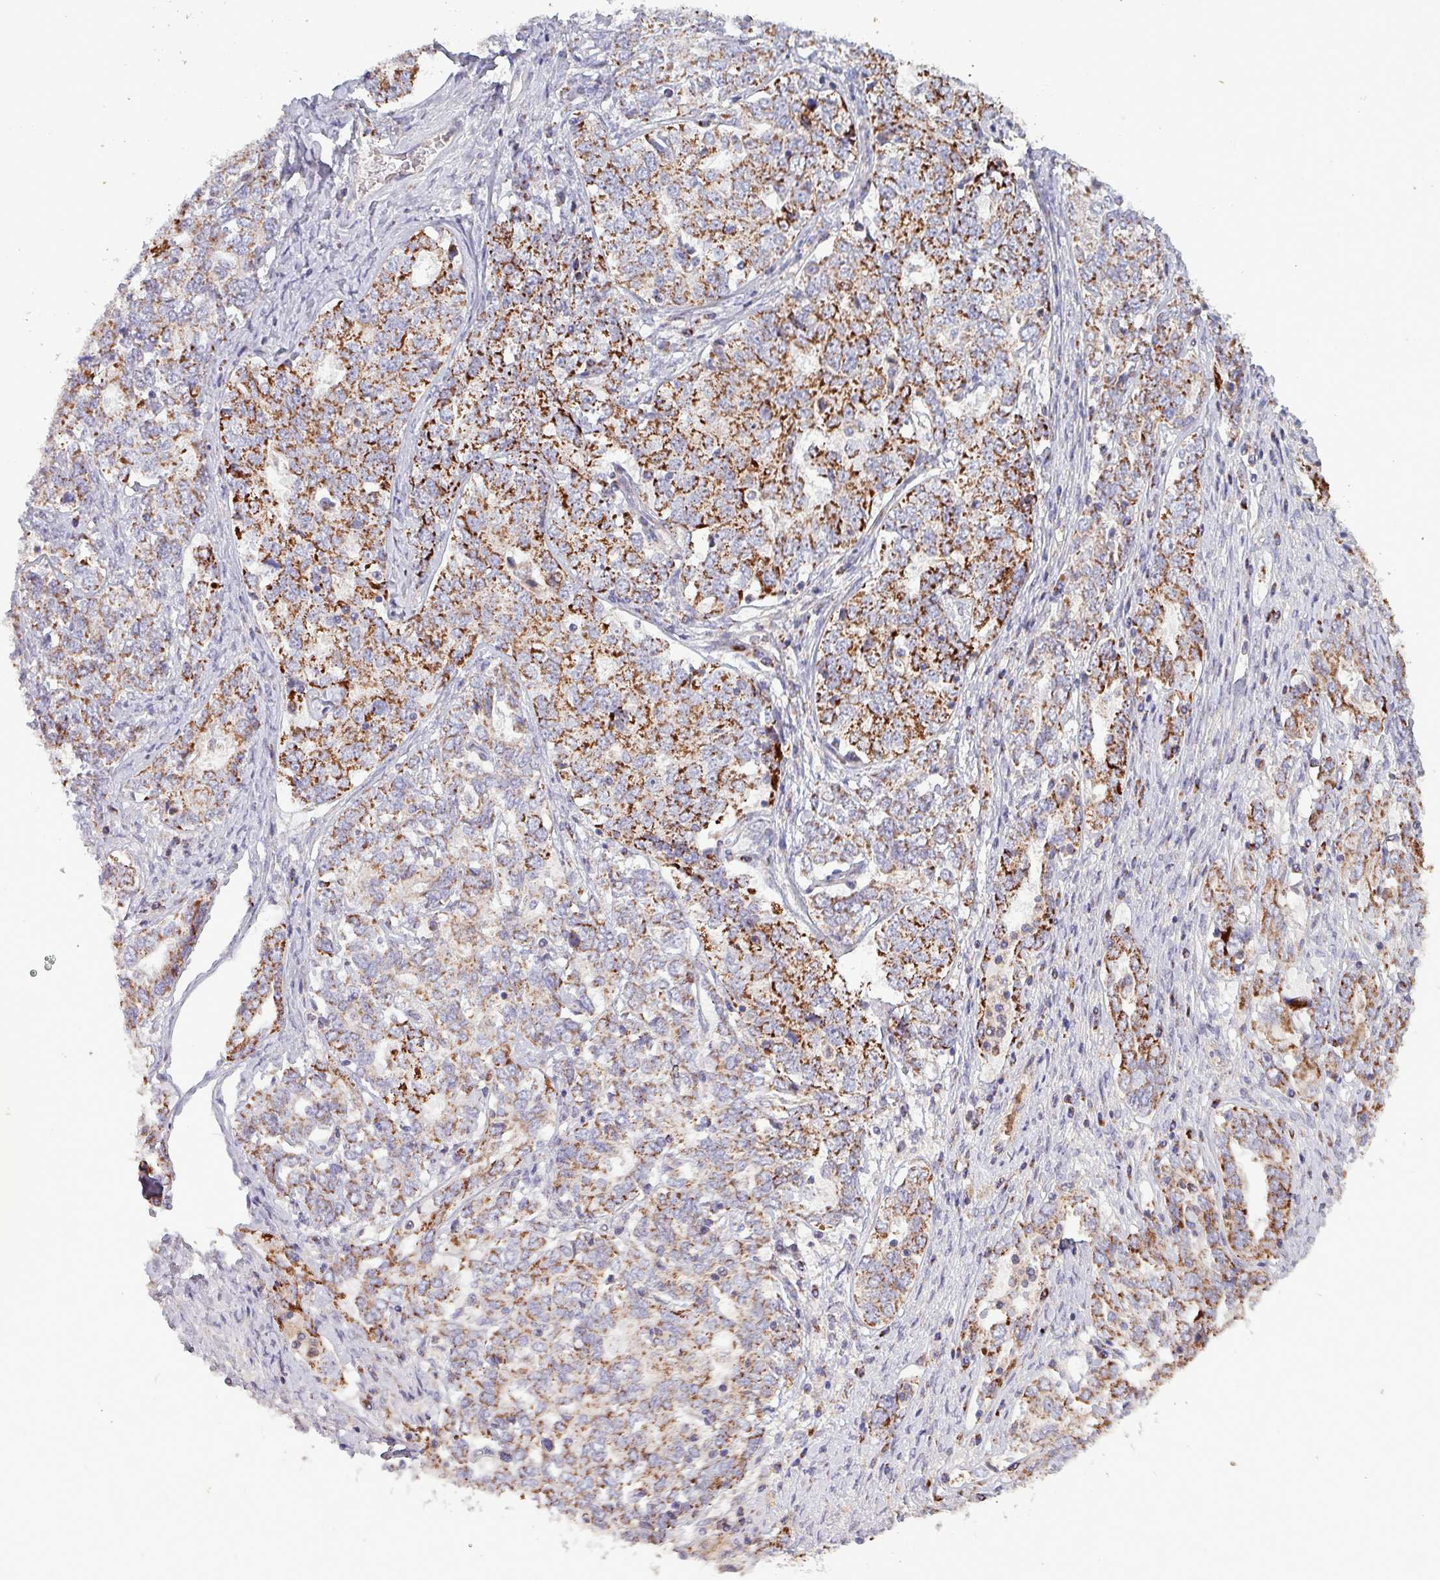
{"staining": {"intensity": "strong", "quantity": ">75%", "location": "cytoplasmic/membranous"}, "tissue": "ovarian cancer", "cell_type": "Tumor cells", "image_type": "cancer", "snomed": [{"axis": "morphology", "description": "Carcinoma, endometroid"}, {"axis": "topography", "description": "Ovary"}], "caption": "IHC staining of ovarian endometroid carcinoma, which shows high levels of strong cytoplasmic/membranous positivity in about >75% of tumor cells indicating strong cytoplasmic/membranous protein positivity. The staining was performed using DAB (brown) for protein detection and nuclei were counterstained in hematoxylin (blue).", "gene": "ZNF322", "patient": {"sex": "female", "age": 62}}